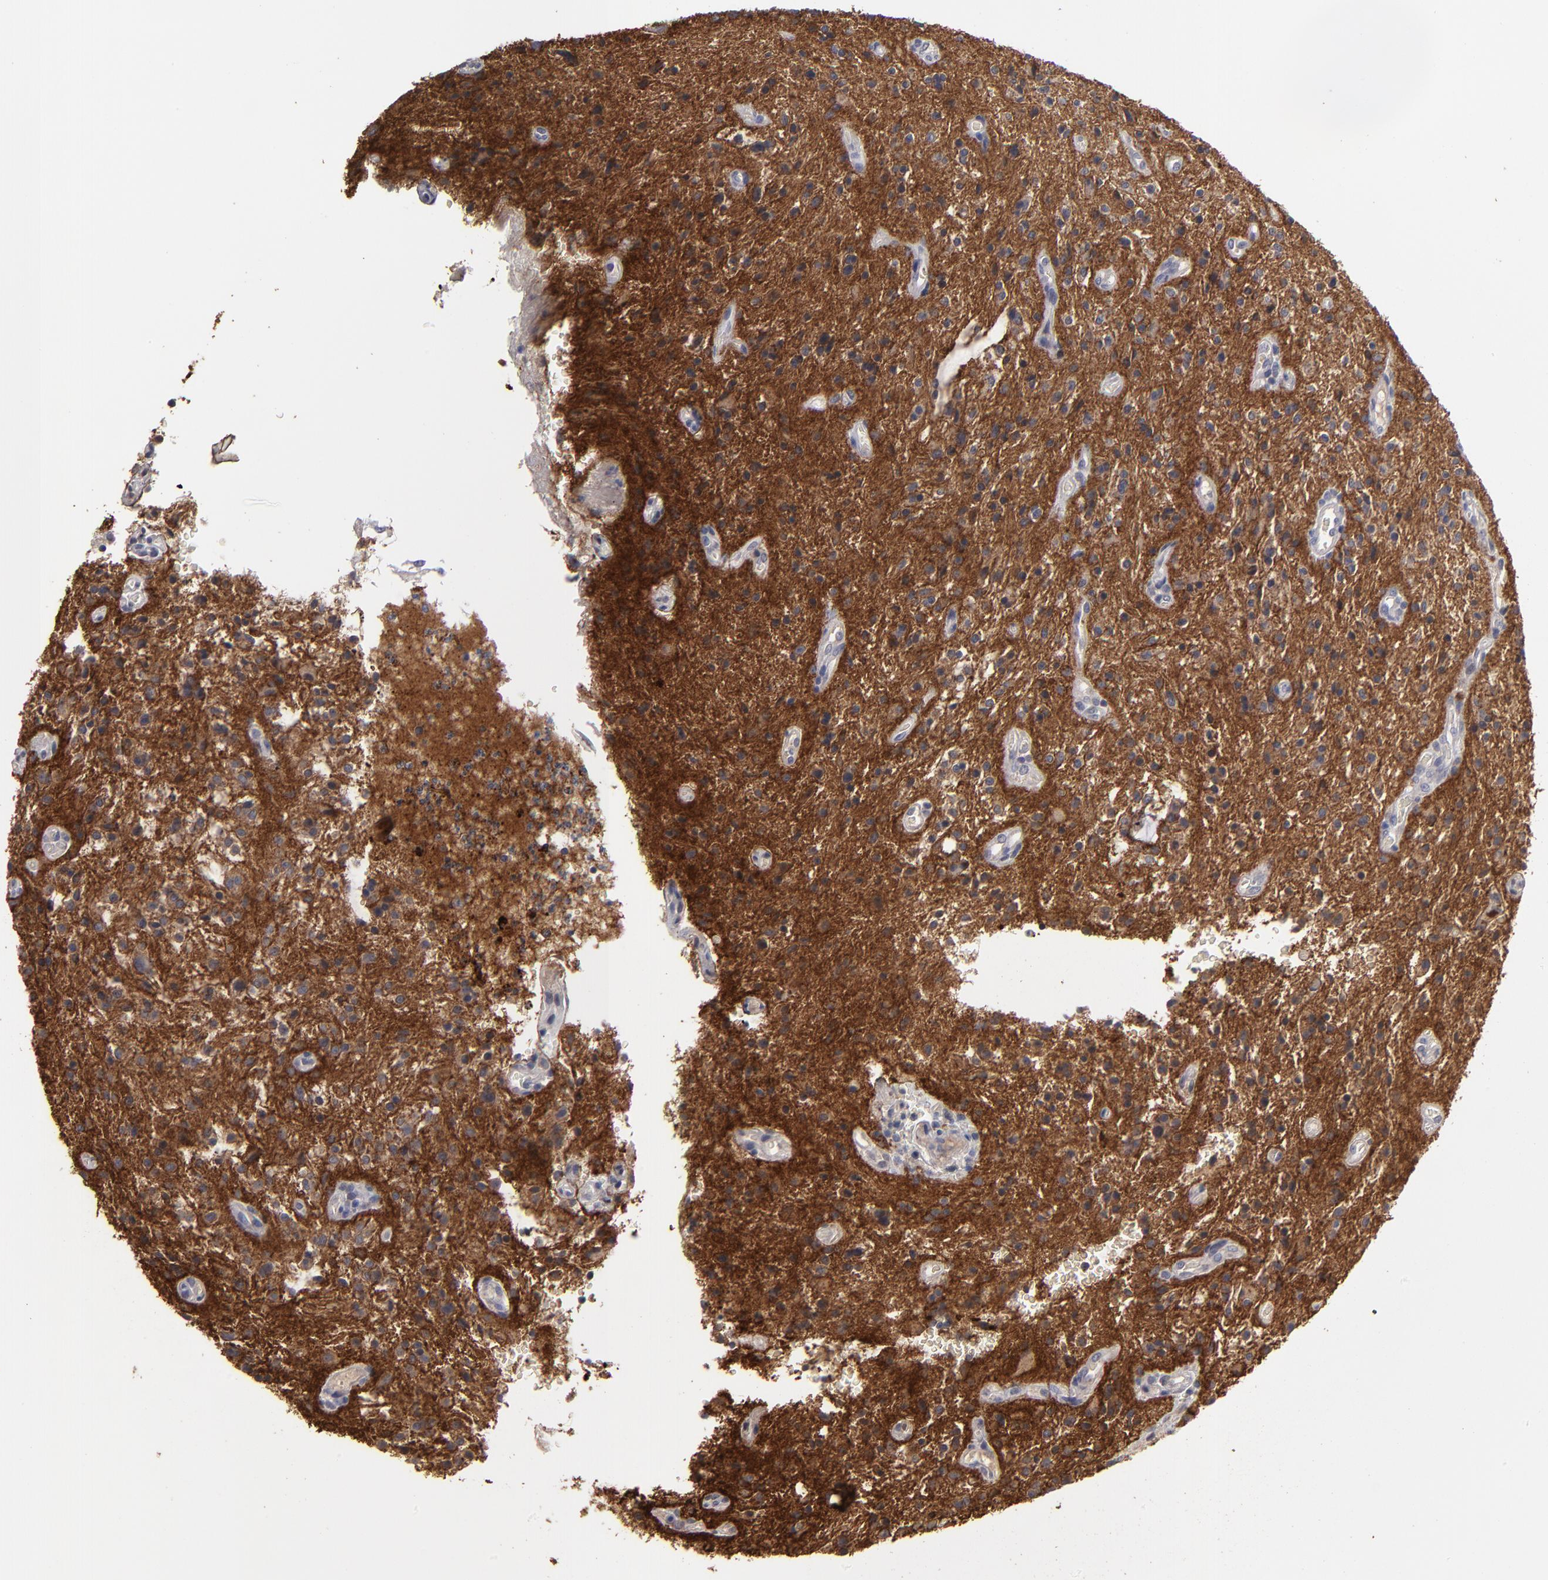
{"staining": {"intensity": "moderate", "quantity": "25%-75%", "location": "cytoplasmic/membranous"}, "tissue": "glioma", "cell_type": "Tumor cells", "image_type": "cancer", "snomed": [{"axis": "morphology", "description": "Glioma, malignant, NOS"}, {"axis": "topography", "description": "Cerebellum"}], "caption": "Brown immunohistochemical staining in malignant glioma displays moderate cytoplasmic/membranous staining in approximately 25%-75% of tumor cells.", "gene": "GPM6B", "patient": {"sex": "female", "age": 10}}